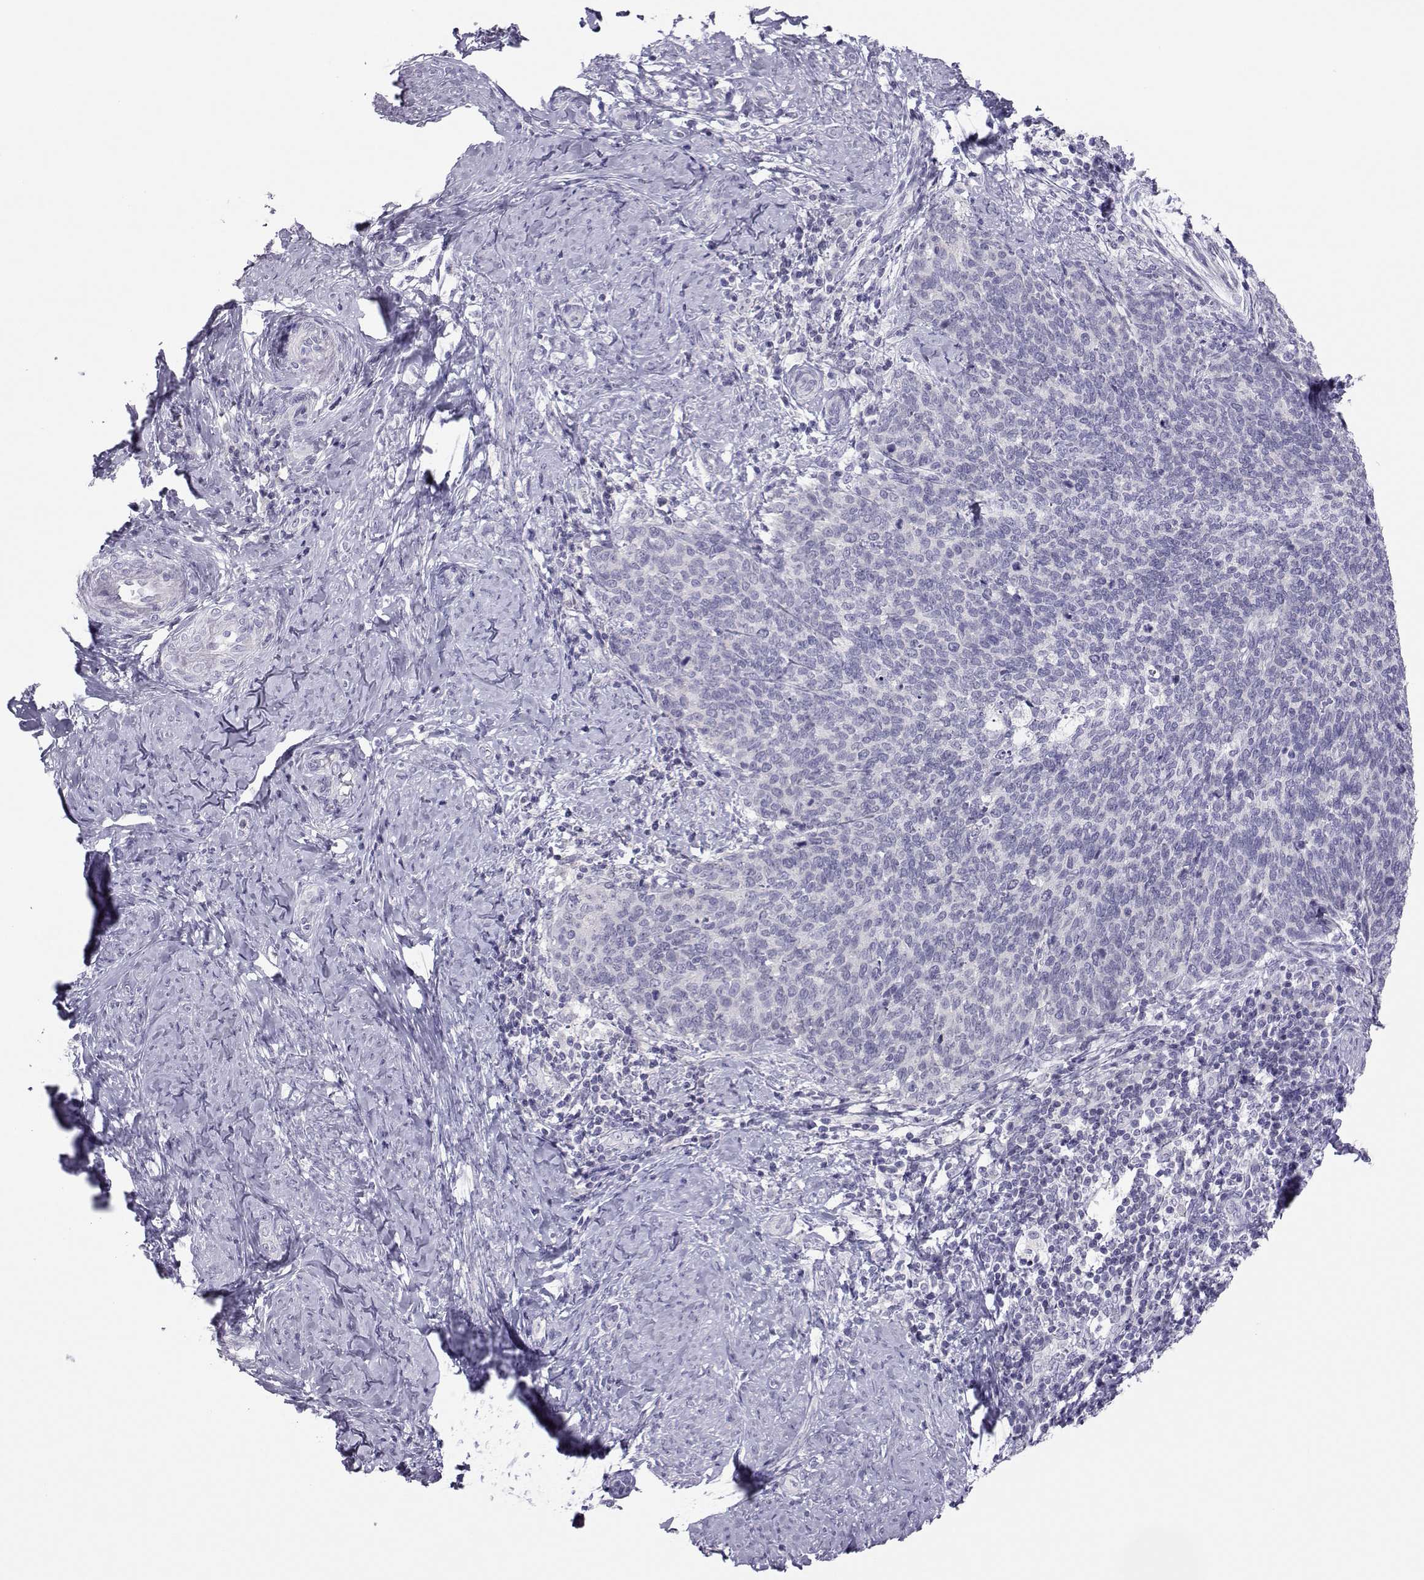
{"staining": {"intensity": "negative", "quantity": "none", "location": "none"}, "tissue": "cervical cancer", "cell_type": "Tumor cells", "image_type": "cancer", "snomed": [{"axis": "morphology", "description": "Normal tissue, NOS"}, {"axis": "morphology", "description": "Squamous cell carcinoma, NOS"}, {"axis": "topography", "description": "Cervix"}], "caption": "A high-resolution image shows IHC staining of cervical cancer, which exhibits no significant staining in tumor cells.", "gene": "TRPM7", "patient": {"sex": "female", "age": 39}}